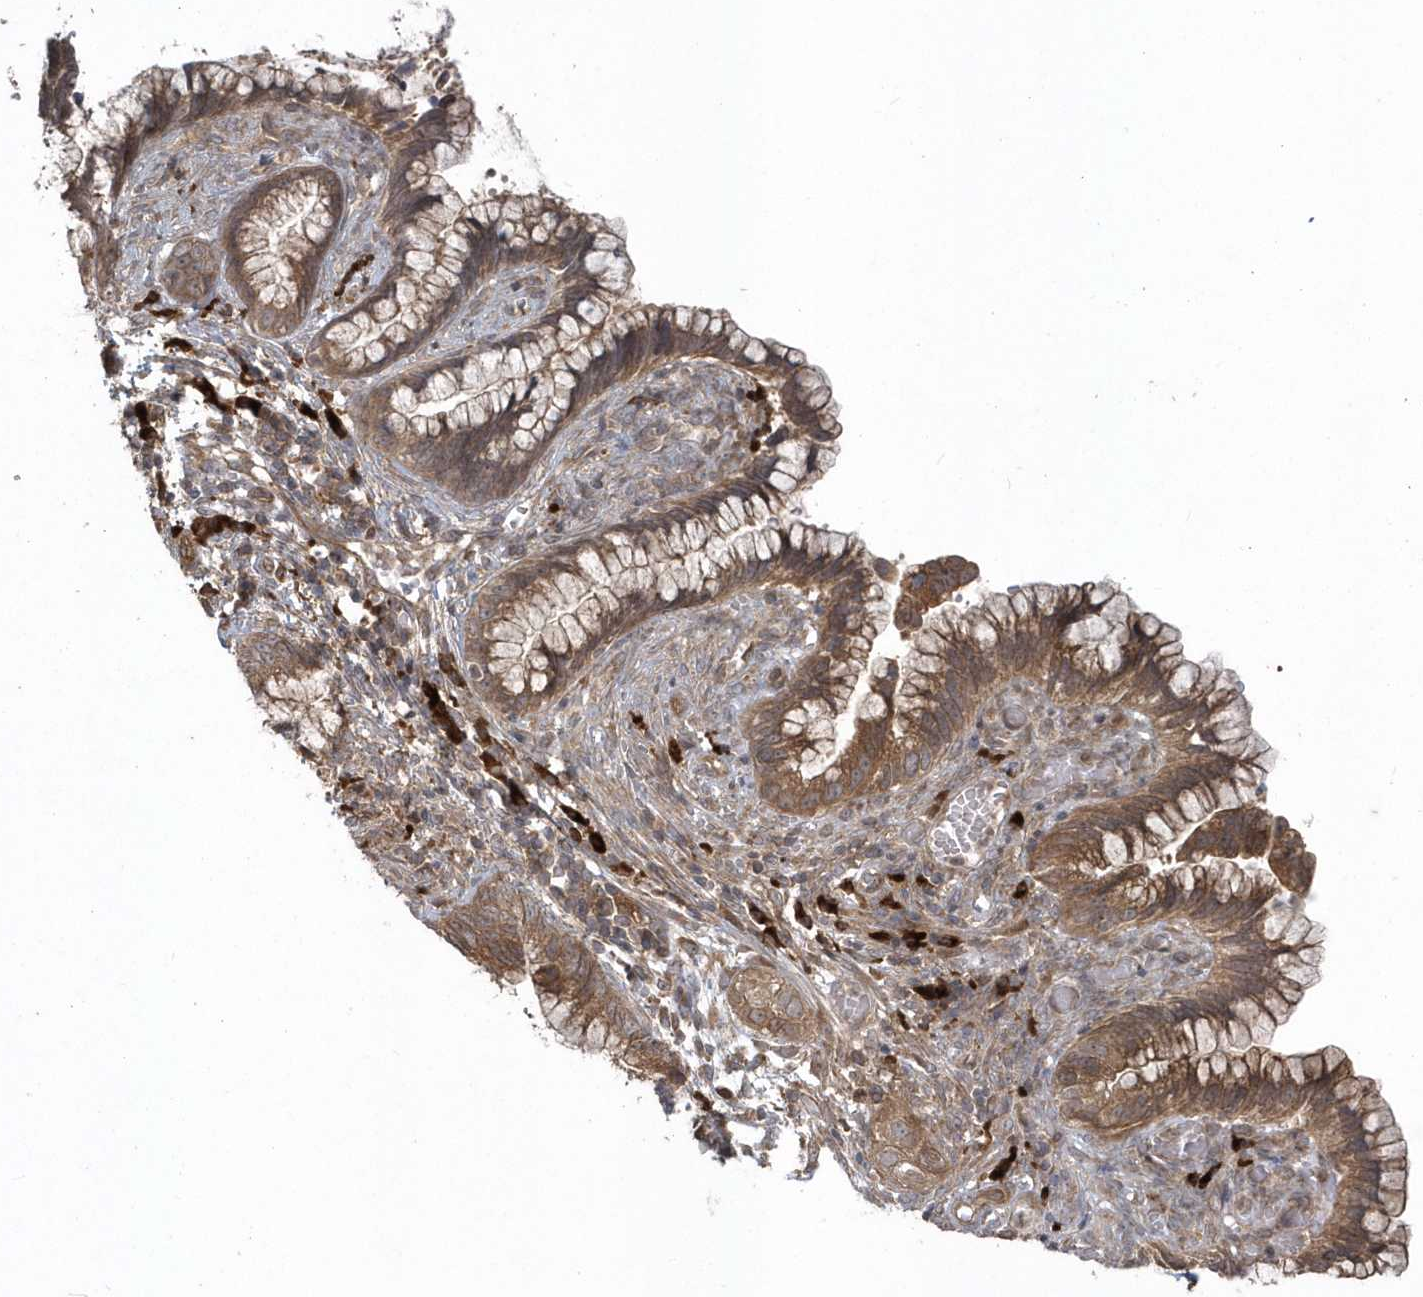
{"staining": {"intensity": "moderate", "quantity": ">75%", "location": "cytoplasmic/membranous"}, "tissue": "cervical cancer", "cell_type": "Tumor cells", "image_type": "cancer", "snomed": [{"axis": "morphology", "description": "Adenocarcinoma, NOS"}, {"axis": "topography", "description": "Cervix"}], "caption": "Tumor cells show medium levels of moderate cytoplasmic/membranous positivity in about >75% of cells in cervical adenocarcinoma.", "gene": "HERPUD1", "patient": {"sex": "female", "age": 44}}